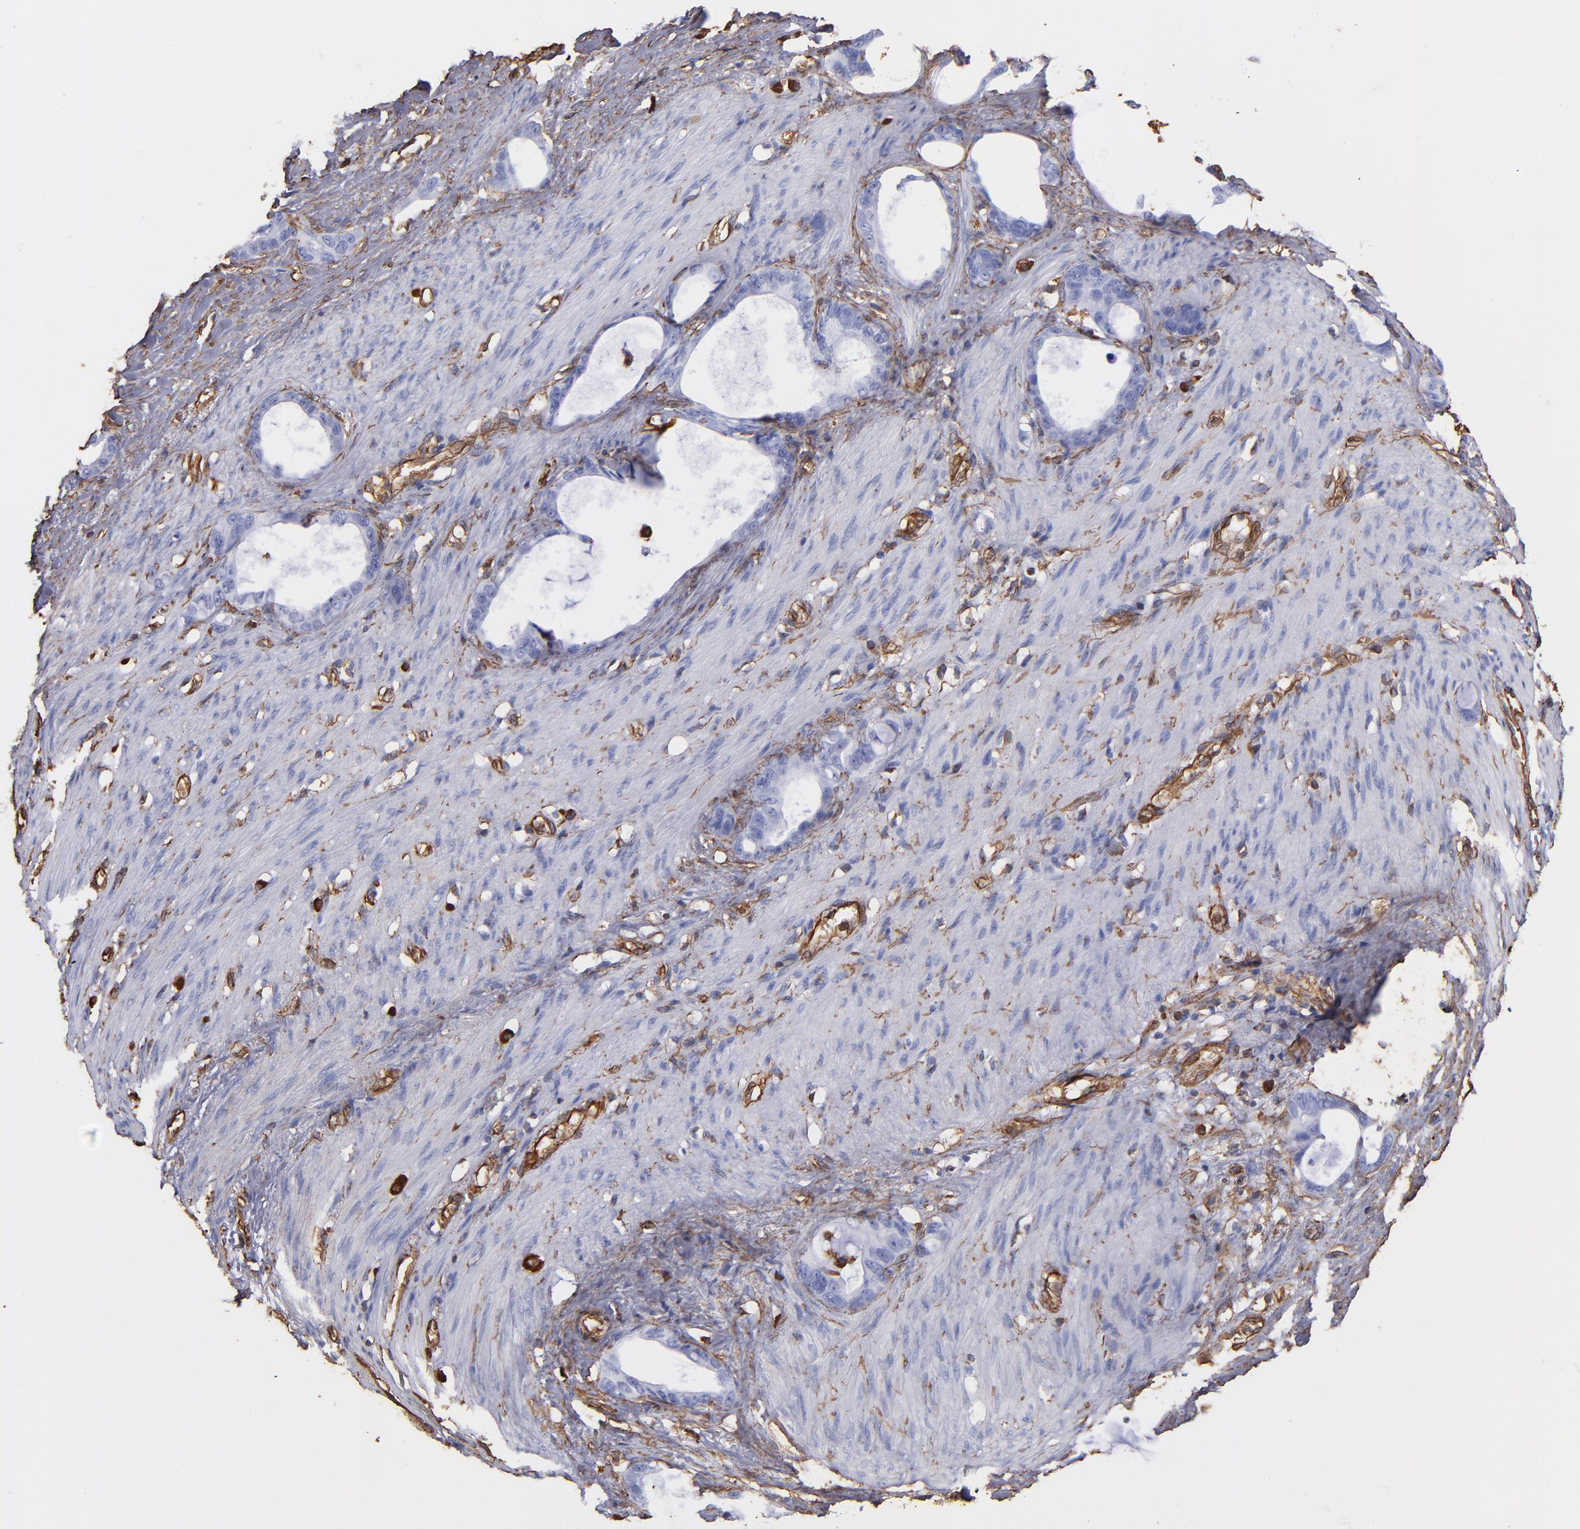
{"staining": {"intensity": "strong", "quantity": "<25%", "location": "cytoplasmic/membranous"}, "tissue": "stomach cancer", "cell_type": "Tumor cells", "image_type": "cancer", "snomed": [{"axis": "morphology", "description": "Adenocarcinoma, NOS"}, {"axis": "topography", "description": "Stomach"}], "caption": "Stomach cancer tissue exhibits strong cytoplasmic/membranous staining in about <25% of tumor cells The staining is performed using DAB (3,3'-diaminobenzidine) brown chromogen to label protein expression. The nuclei are counter-stained blue using hematoxylin.", "gene": "VIM", "patient": {"sex": "female", "age": 75}}